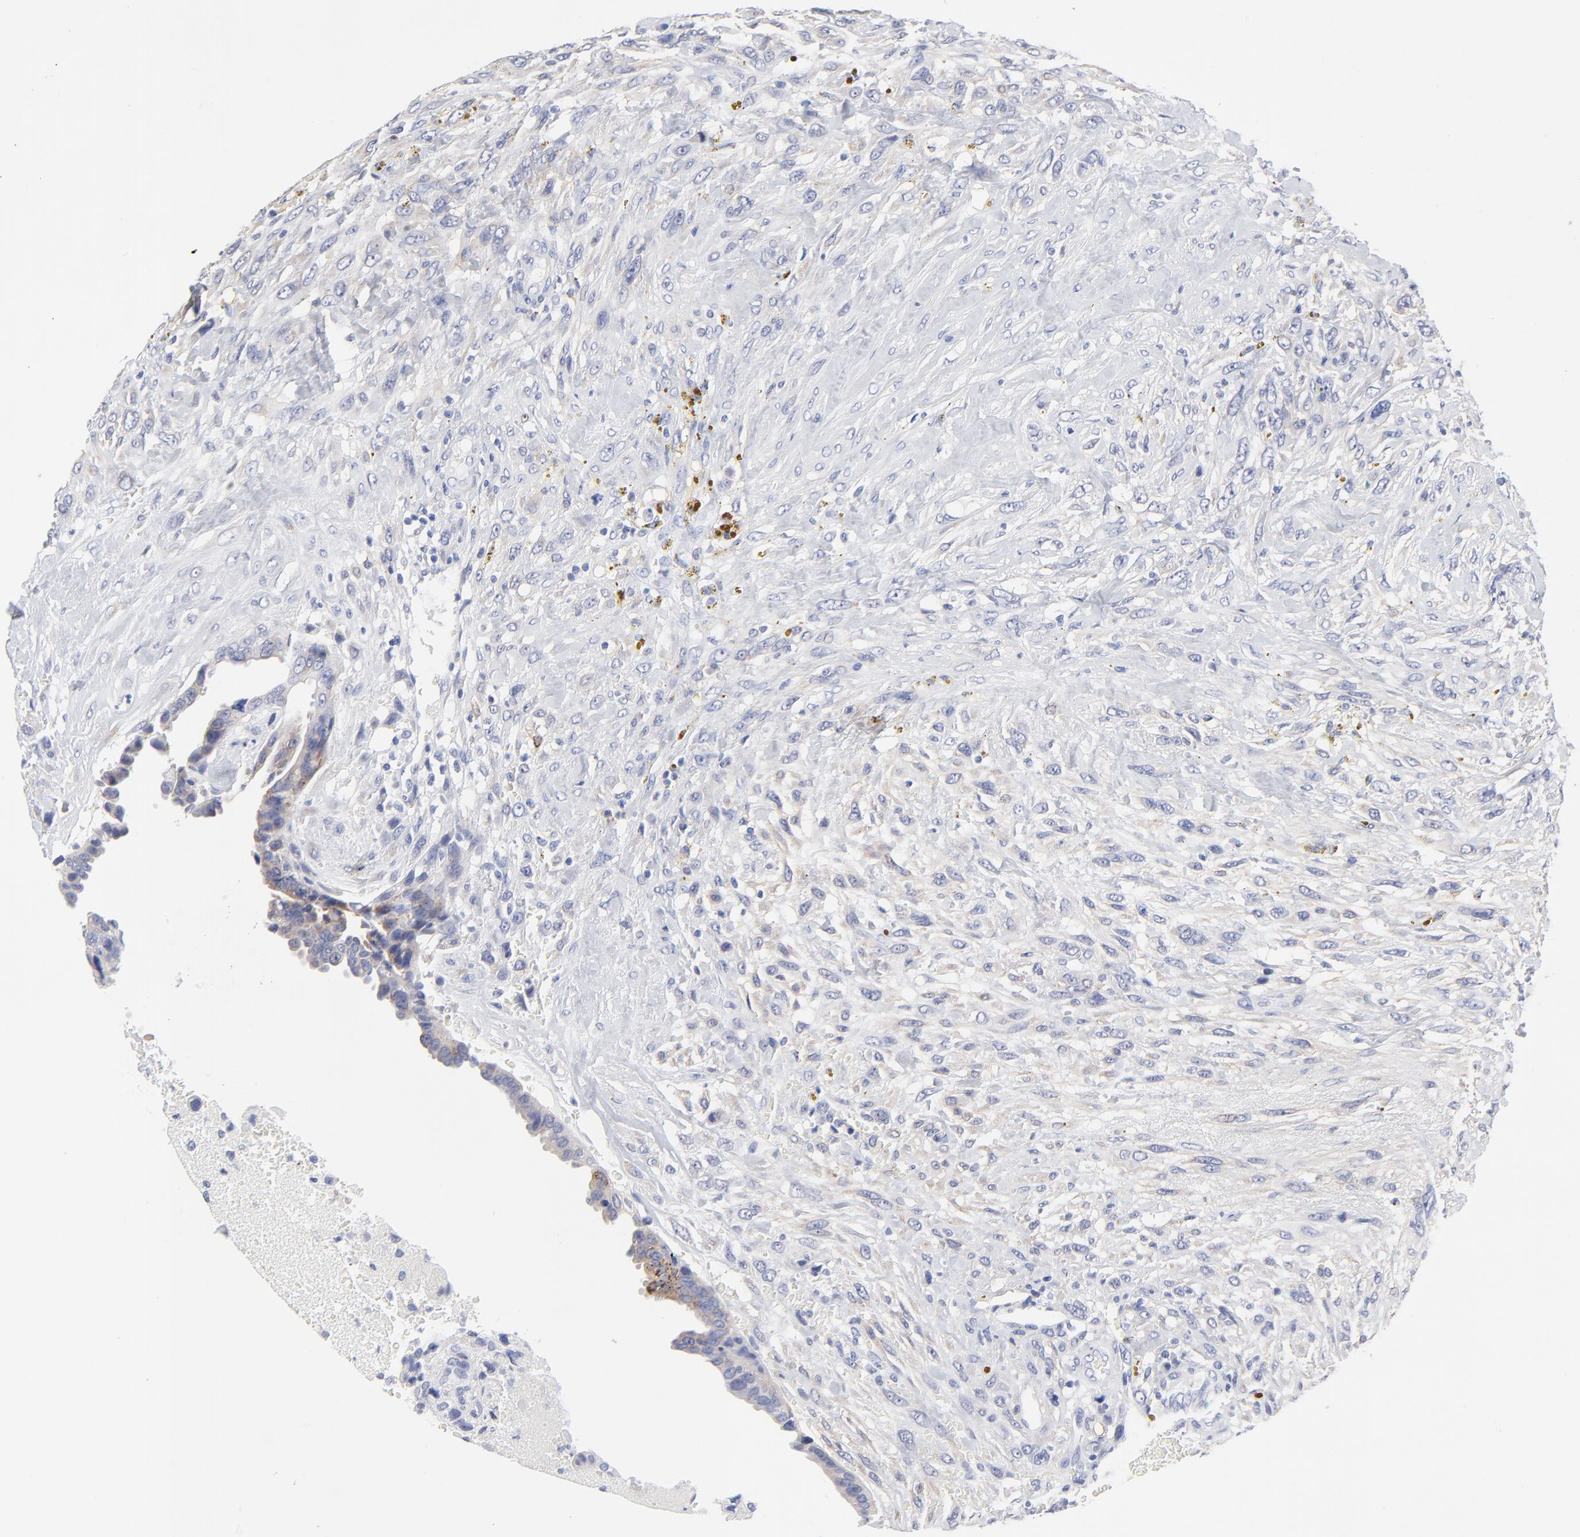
{"staining": {"intensity": "moderate", "quantity": "<25%", "location": "cytoplasmic/membranous"}, "tissue": "breast cancer", "cell_type": "Tumor cells", "image_type": "cancer", "snomed": [{"axis": "morphology", "description": "Neoplasm, malignant, NOS"}, {"axis": "topography", "description": "Breast"}], "caption": "Breast cancer (malignant neoplasm) stained for a protein (brown) demonstrates moderate cytoplasmic/membranous positive positivity in approximately <25% of tumor cells.", "gene": "DUSP9", "patient": {"sex": "female", "age": 50}}